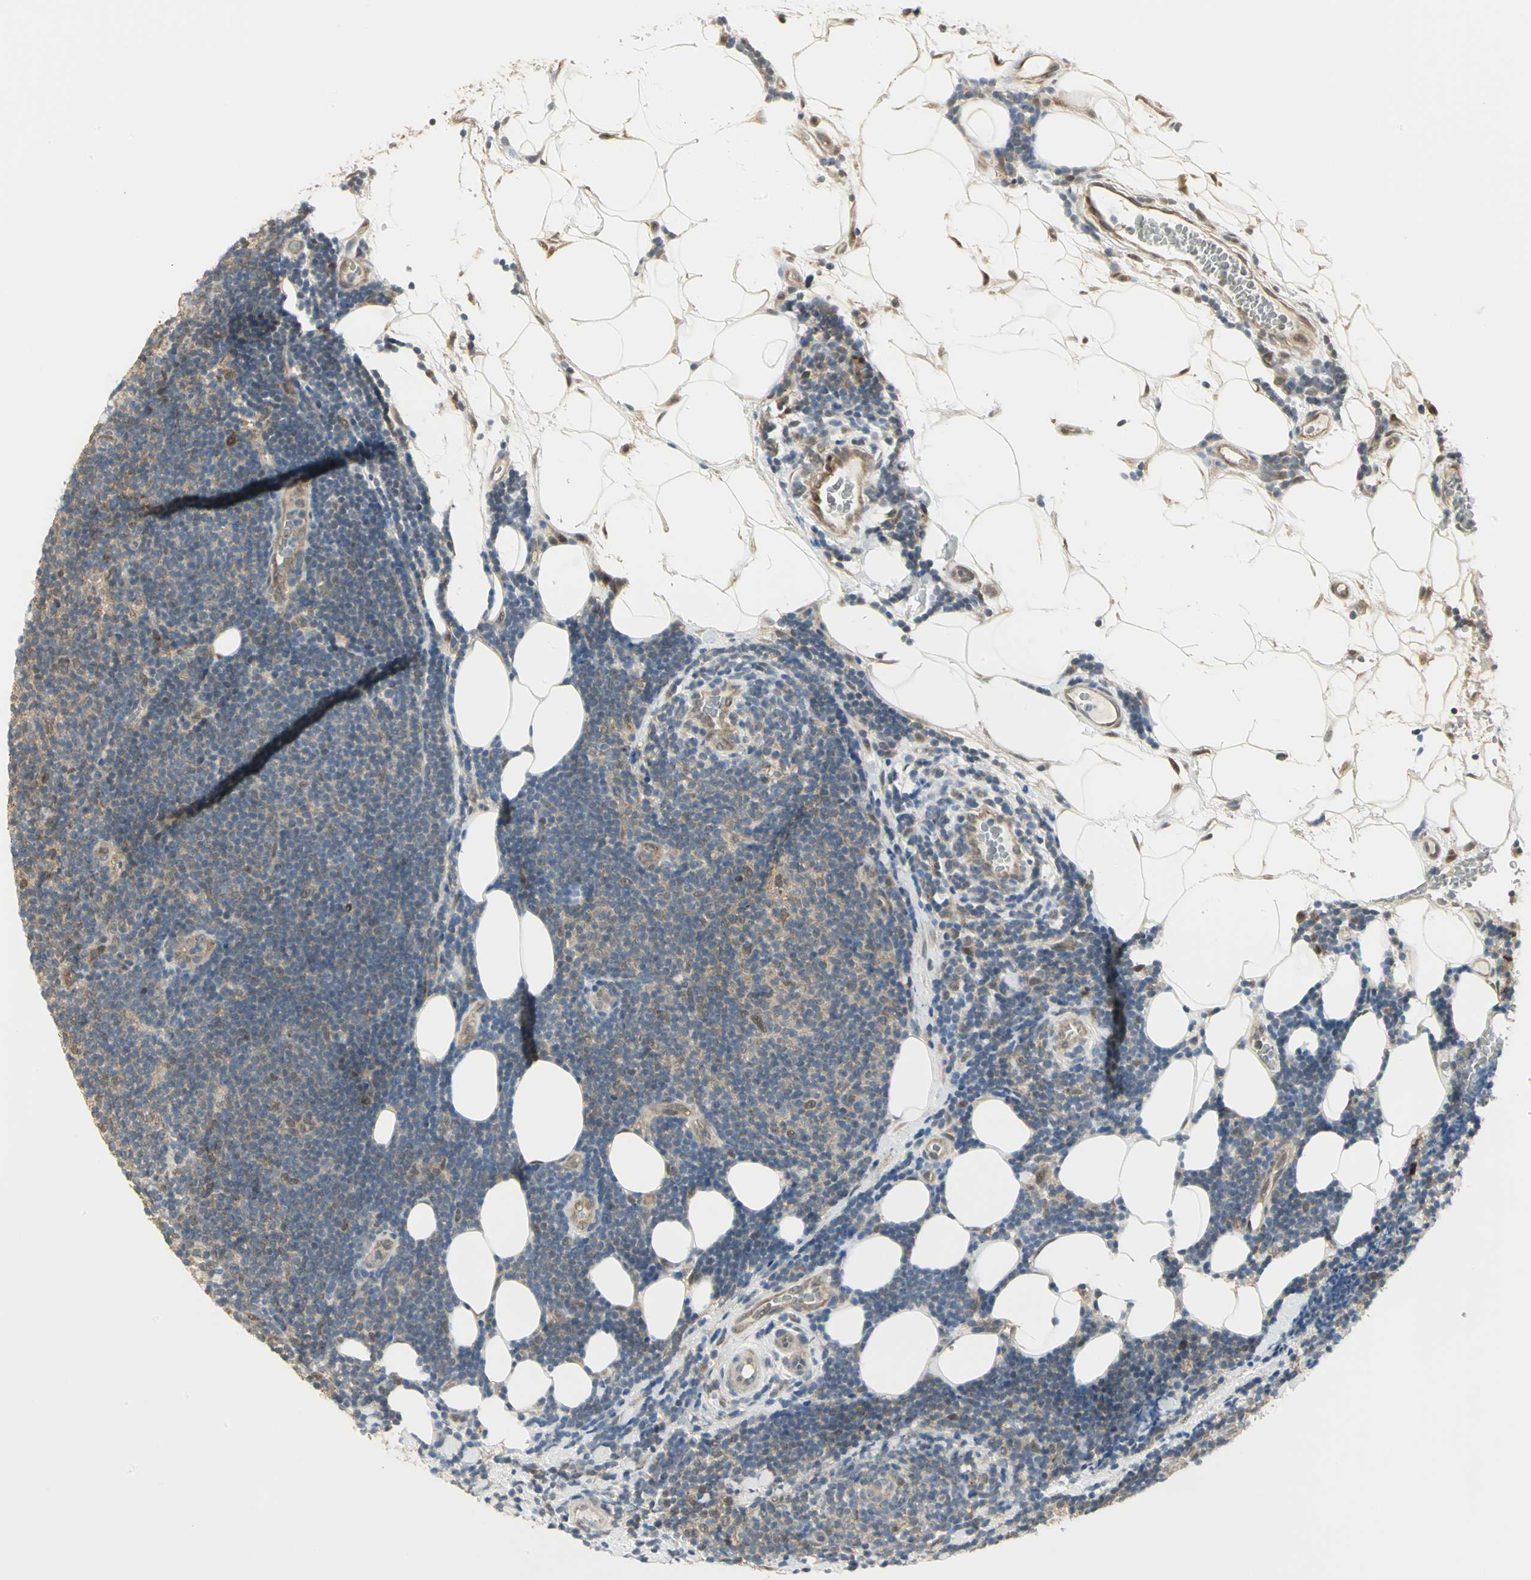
{"staining": {"intensity": "weak", "quantity": ">75%", "location": "cytoplasmic/membranous"}, "tissue": "lymphoma", "cell_type": "Tumor cells", "image_type": "cancer", "snomed": [{"axis": "morphology", "description": "Malignant lymphoma, non-Hodgkin's type, Low grade"}, {"axis": "topography", "description": "Lymph node"}], "caption": "DAB (3,3'-diaminobenzidine) immunohistochemical staining of human low-grade malignant lymphoma, non-Hodgkin's type displays weak cytoplasmic/membranous protein positivity in about >75% of tumor cells. The protein of interest is shown in brown color, while the nuclei are stained blue.", "gene": "PSMC4", "patient": {"sex": "male", "age": 83}}